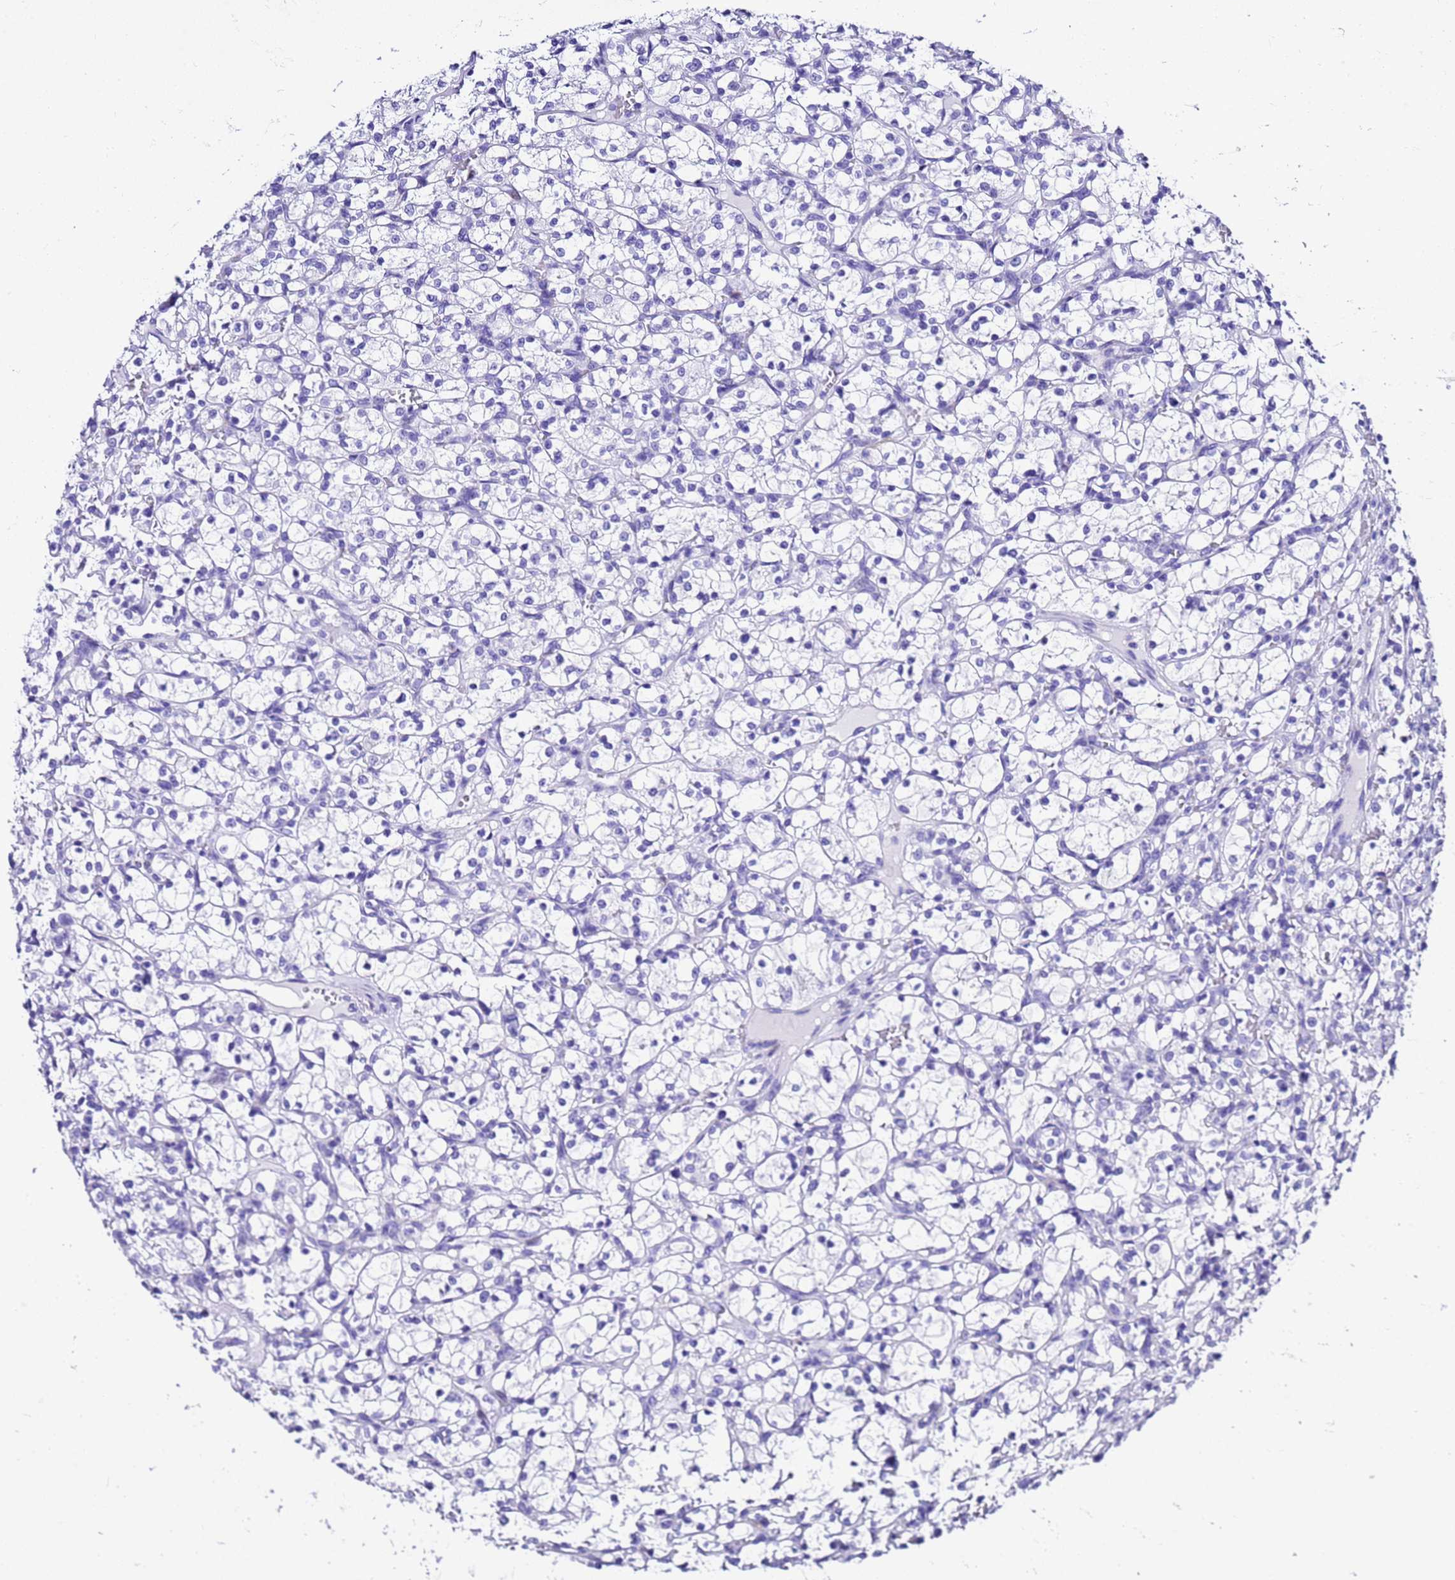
{"staining": {"intensity": "negative", "quantity": "none", "location": "none"}, "tissue": "renal cancer", "cell_type": "Tumor cells", "image_type": "cancer", "snomed": [{"axis": "morphology", "description": "Adenocarcinoma, NOS"}, {"axis": "topography", "description": "Kidney"}], "caption": "An IHC histopathology image of adenocarcinoma (renal) is shown. There is no staining in tumor cells of adenocarcinoma (renal). The staining is performed using DAB (3,3'-diaminobenzidine) brown chromogen with nuclei counter-stained in using hematoxylin.", "gene": "UGT2B10", "patient": {"sex": "female", "age": 69}}